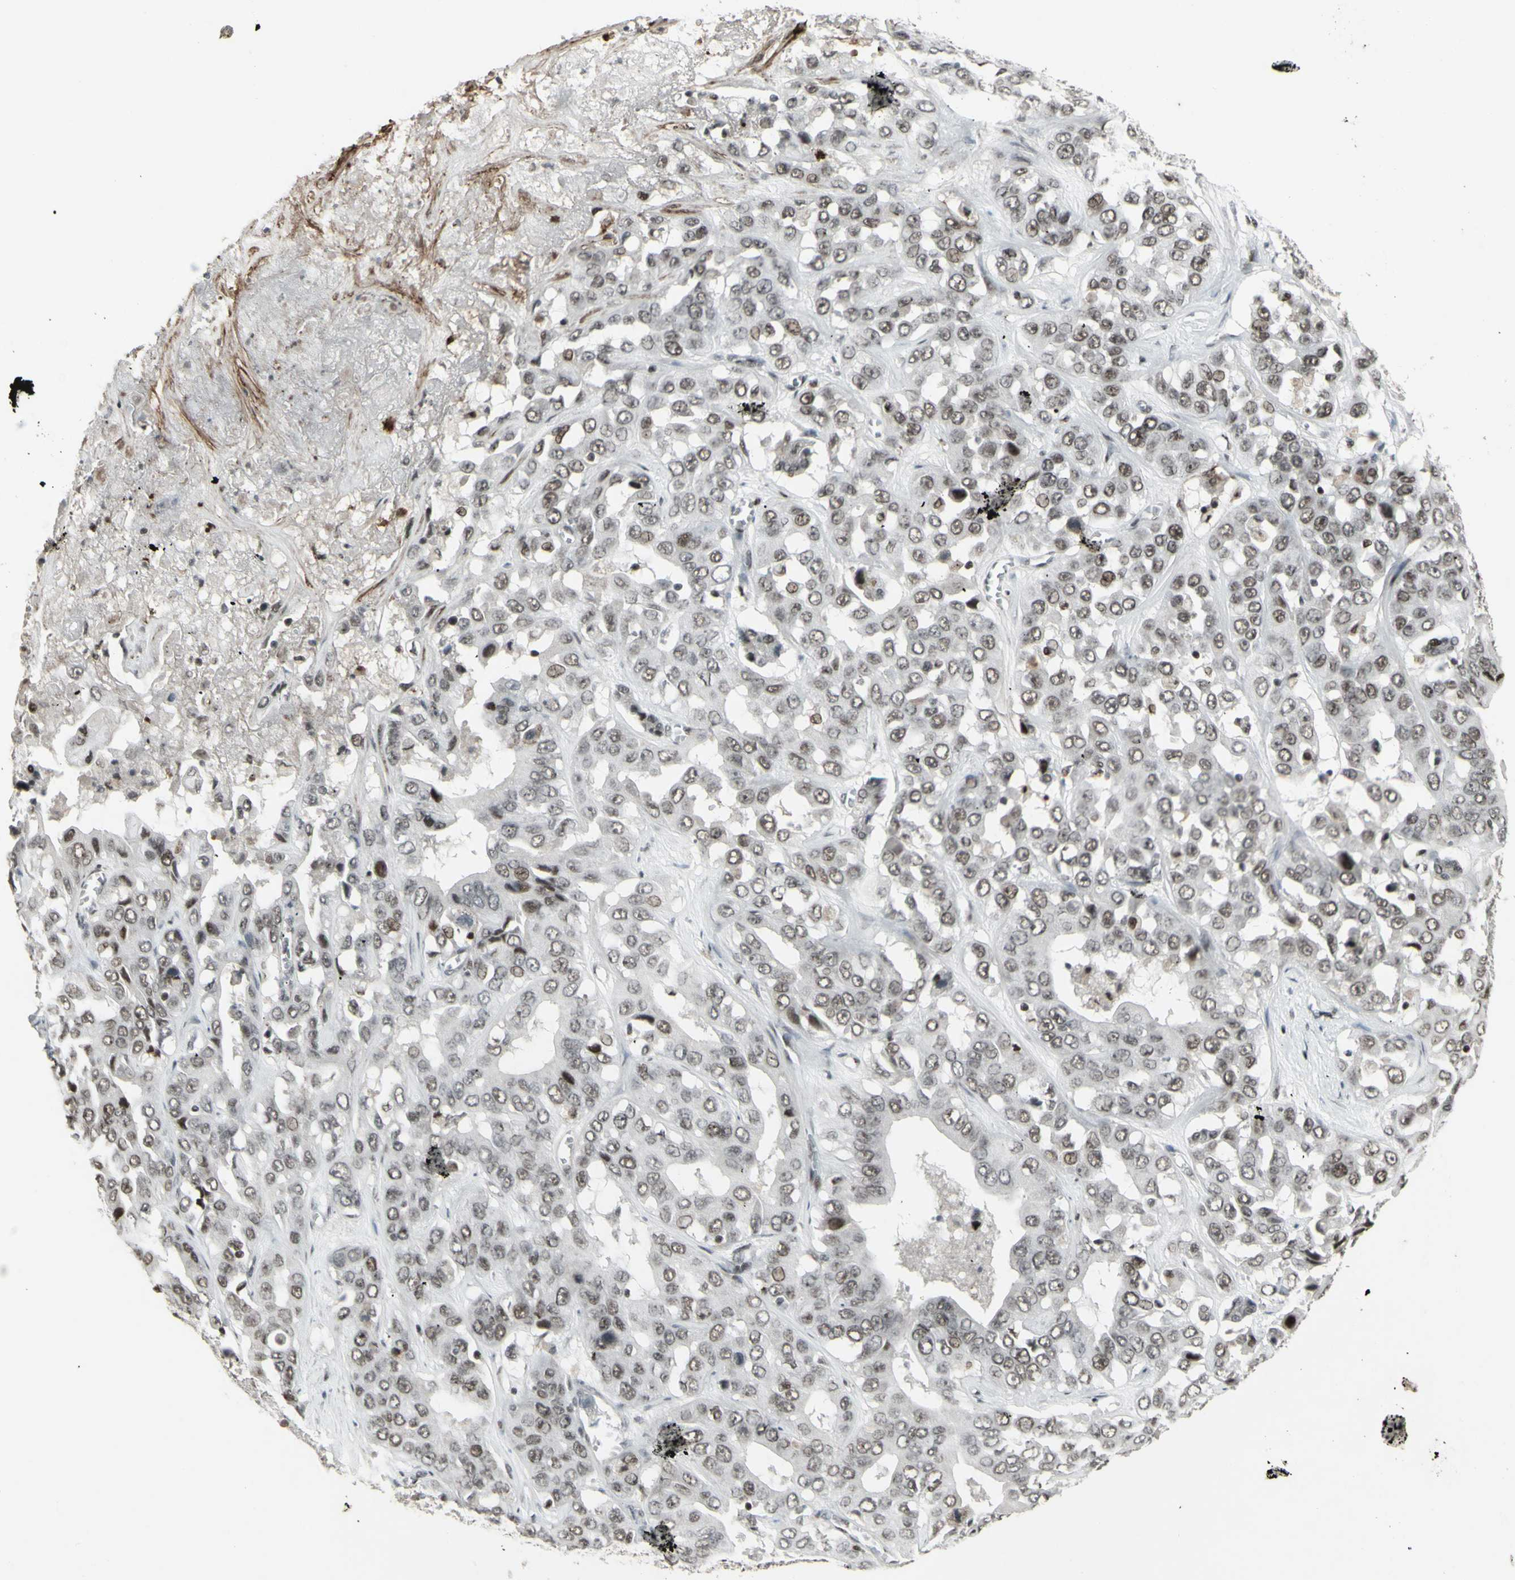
{"staining": {"intensity": "weak", "quantity": "25%-75%", "location": "nuclear"}, "tissue": "liver cancer", "cell_type": "Tumor cells", "image_type": "cancer", "snomed": [{"axis": "morphology", "description": "Cholangiocarcinoma"}, {"axis": "topography", "description": "Liver"}], "caption": "Liver cancer stained with a brown dye displays weak nuclear positive positivity in approximately 25%-75% of tumor cells.", "gene": "SUPT6H", "patient": {"sex": "female", "age": 52}}